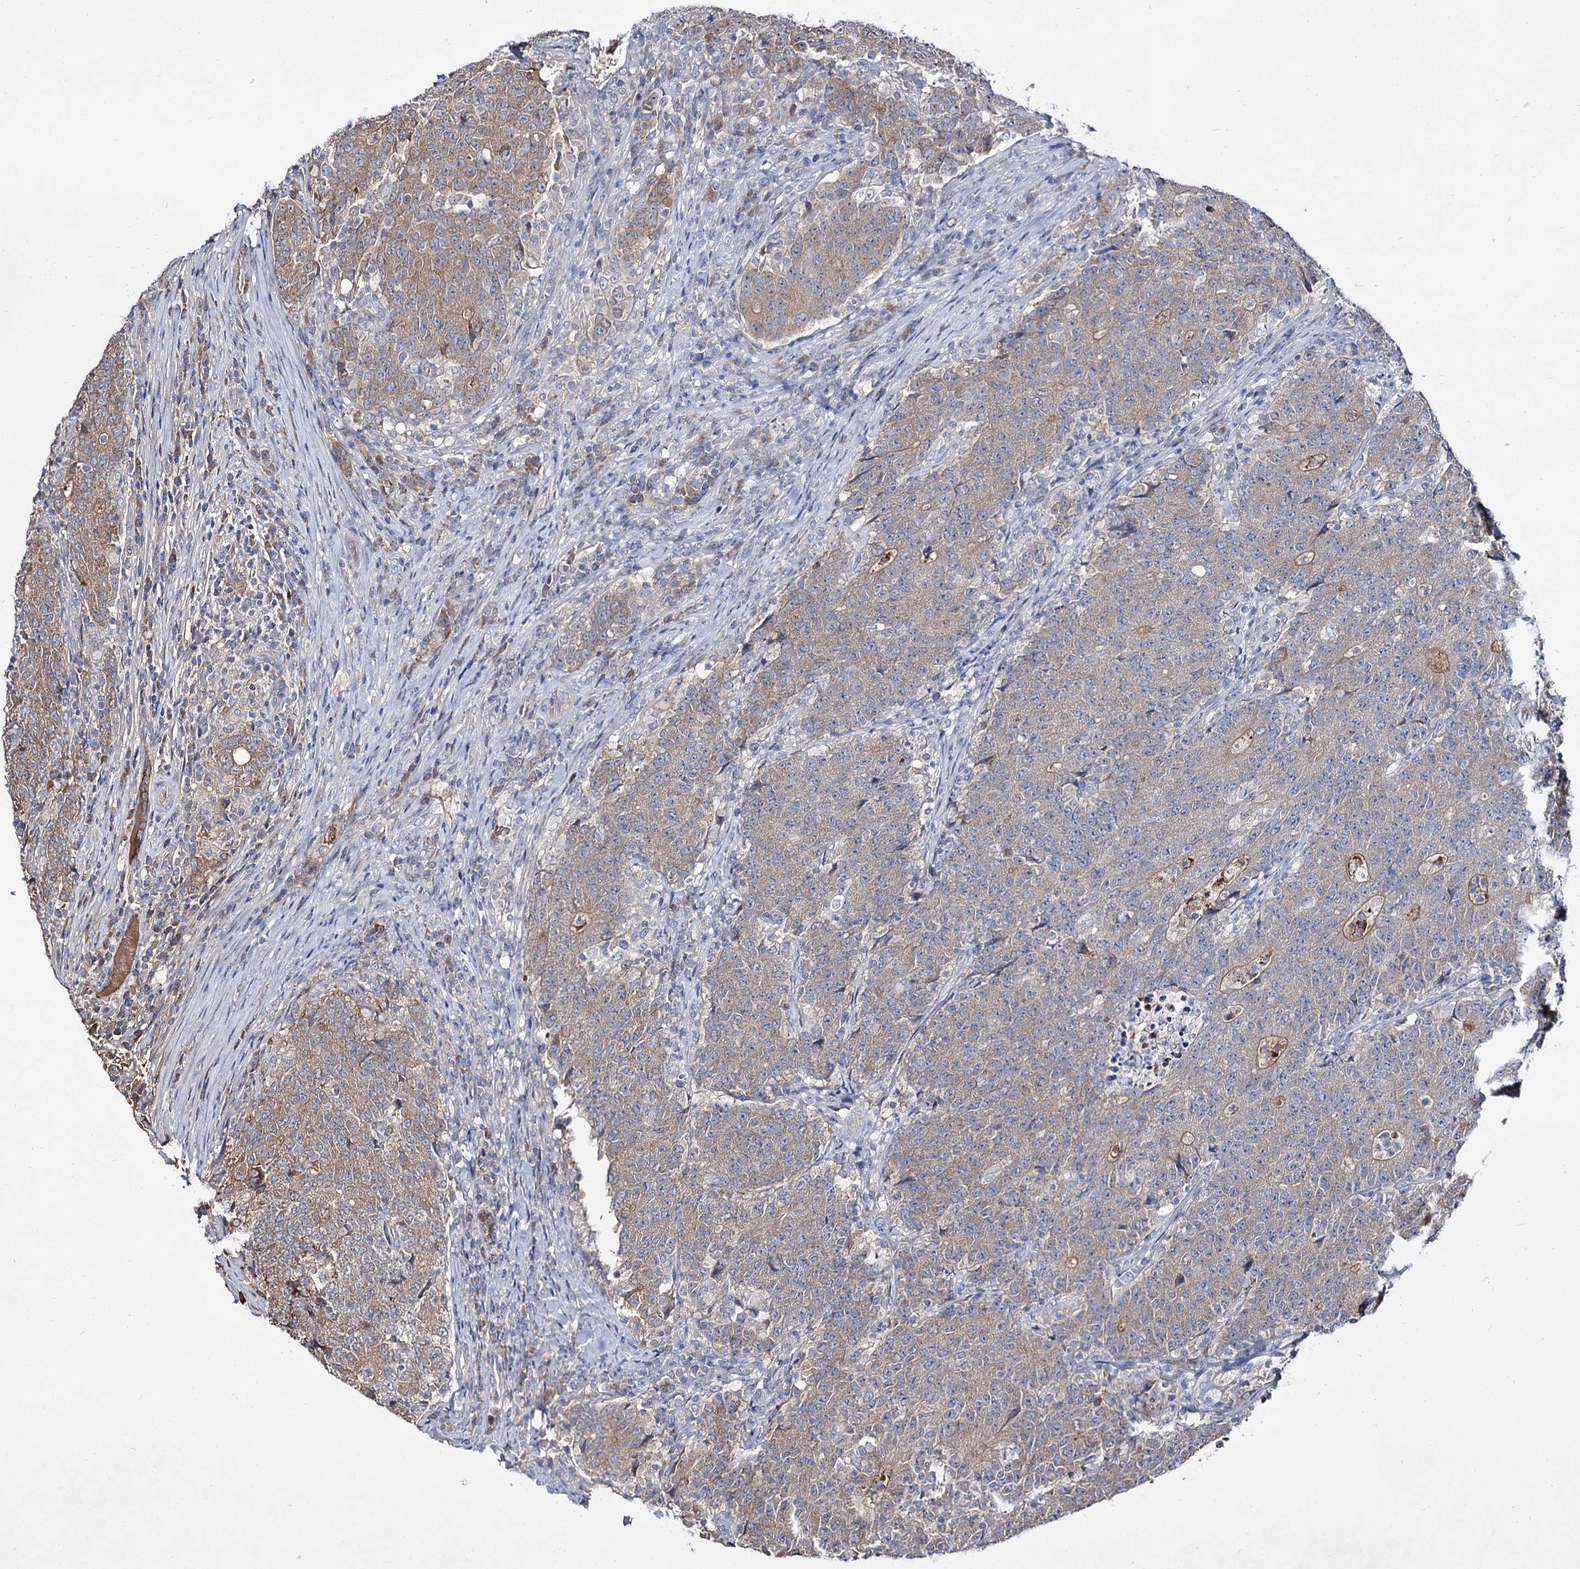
{"staining": {"intensity": "weak", "quantity": ">75%", "location": "cytoplasmic/membranous"}, "tissue": "colorectal cancer", "cell_type": "Tumor cells", "image_type": "cancer", "snomed": [{"axis": "morphology", "description": "Adenocarcinoma, NOS"}, {"axis": "topography", "description": "Colon"}], "caption": "The photomicrograph displays staining of colorectal cancer (adenocarcinoma), revealing weak cytoplasmic/membranous protein staining (brown color) within tumor cells. Ihc stains the protein of interest in brown and the nuclei are stained blue.", "gene": "ARFIP2", "patient": {"sex": "female", "age": 75}}